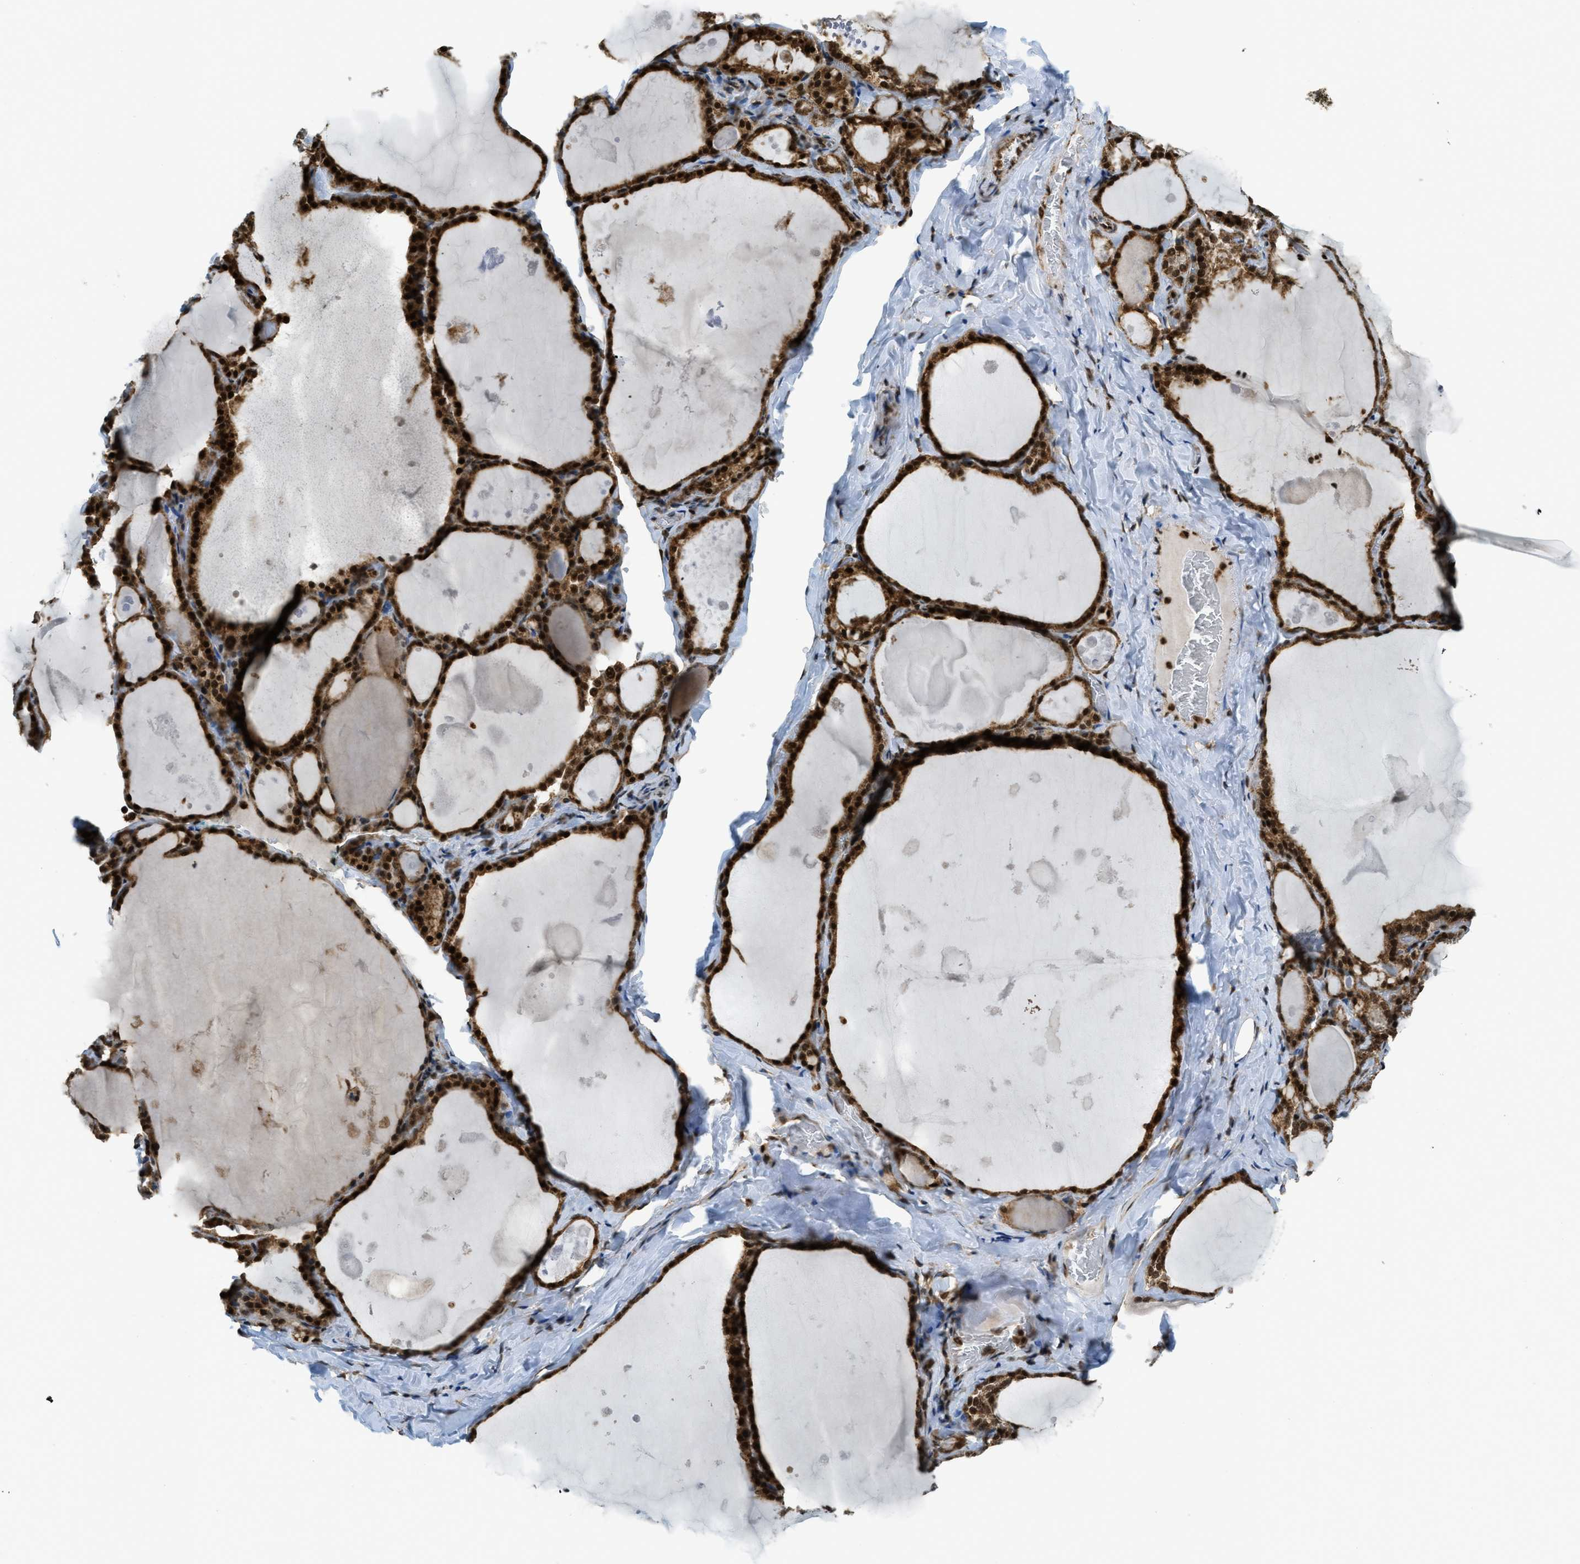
{"staining": {"intensity": "strong", "quantity": ">75%", "location": "cytoplasmic/membranous,nuclear"}, "tissue": "thyroid gland", "cell_type": "Glandular cells", "image_type": "normal", "snomed": [{"axis": "morphology", "description": "Normal tissue, NOS"}, {"axis": "topography", "description": "Thyroid gland"}], "caption": "About >75% of glandular cells in normal human thyroid gland reveal strong cytoplasmic/membranous,nuclear protein positivity as visualized by brown immunohistochemical staining.", "gene": "TNPO1", "patient": {"sex": "male", "age": 56}}